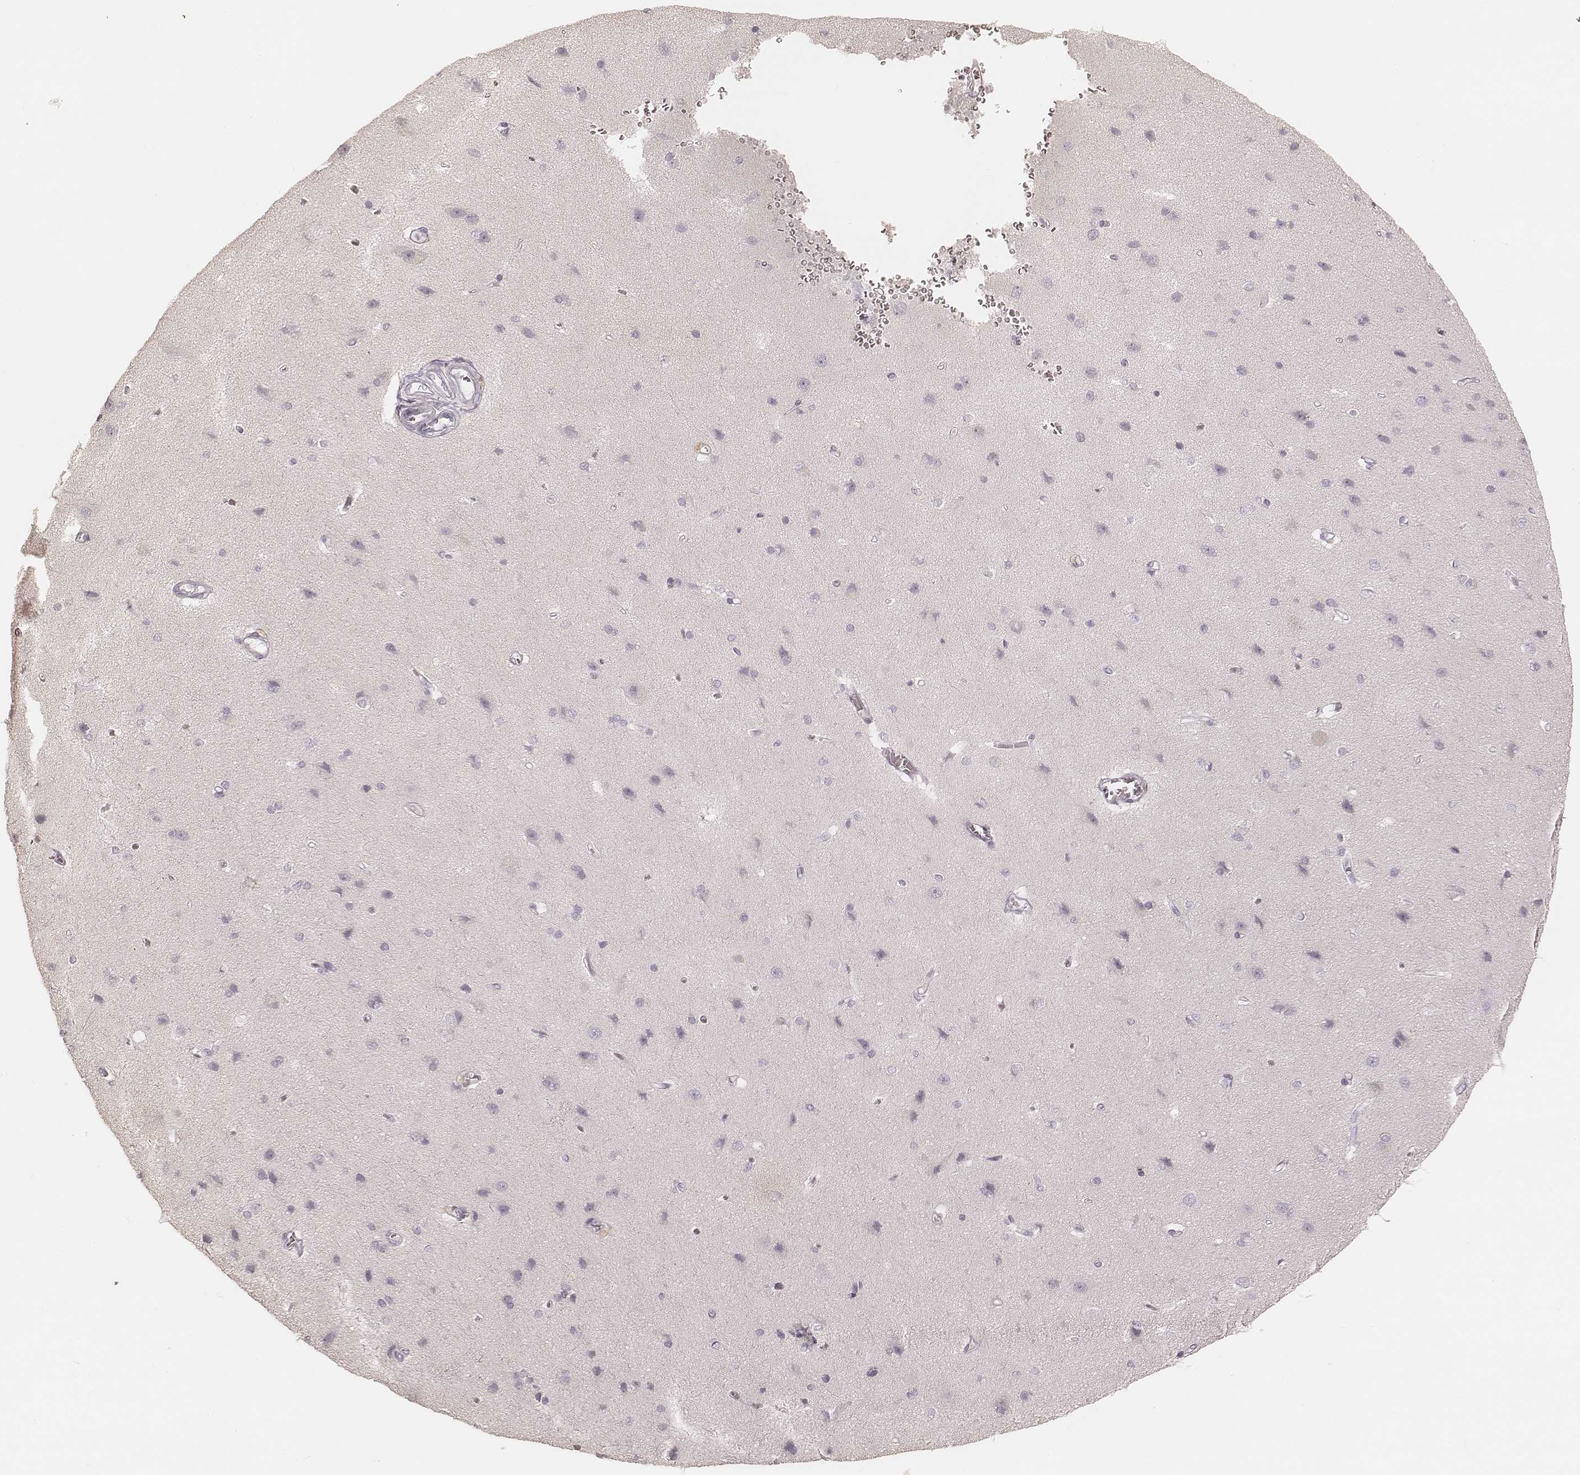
{"staining": {"intensity": "negative", "quantity": "none", "location": "none"}, "tissue": "cerebral cortex", "cell_type": "Endothelial cells", "image_type": "normal", "snomed": [{"axis": "morphology", "description": "Normal tissue, NOS"}, {"axis": "topography", "description": "Cerebral cortex"}], "caption": "DAB (3,3'-diaminobenzidine) immunohistochemical staining of unremarkable cerebral cortex displays no significant staining in endothelial cells. (Immunohistochemistry, brightfield microscopy, high magnification).", "gene": "TEX37", "patient": {"sex": "male", "age": 37}}